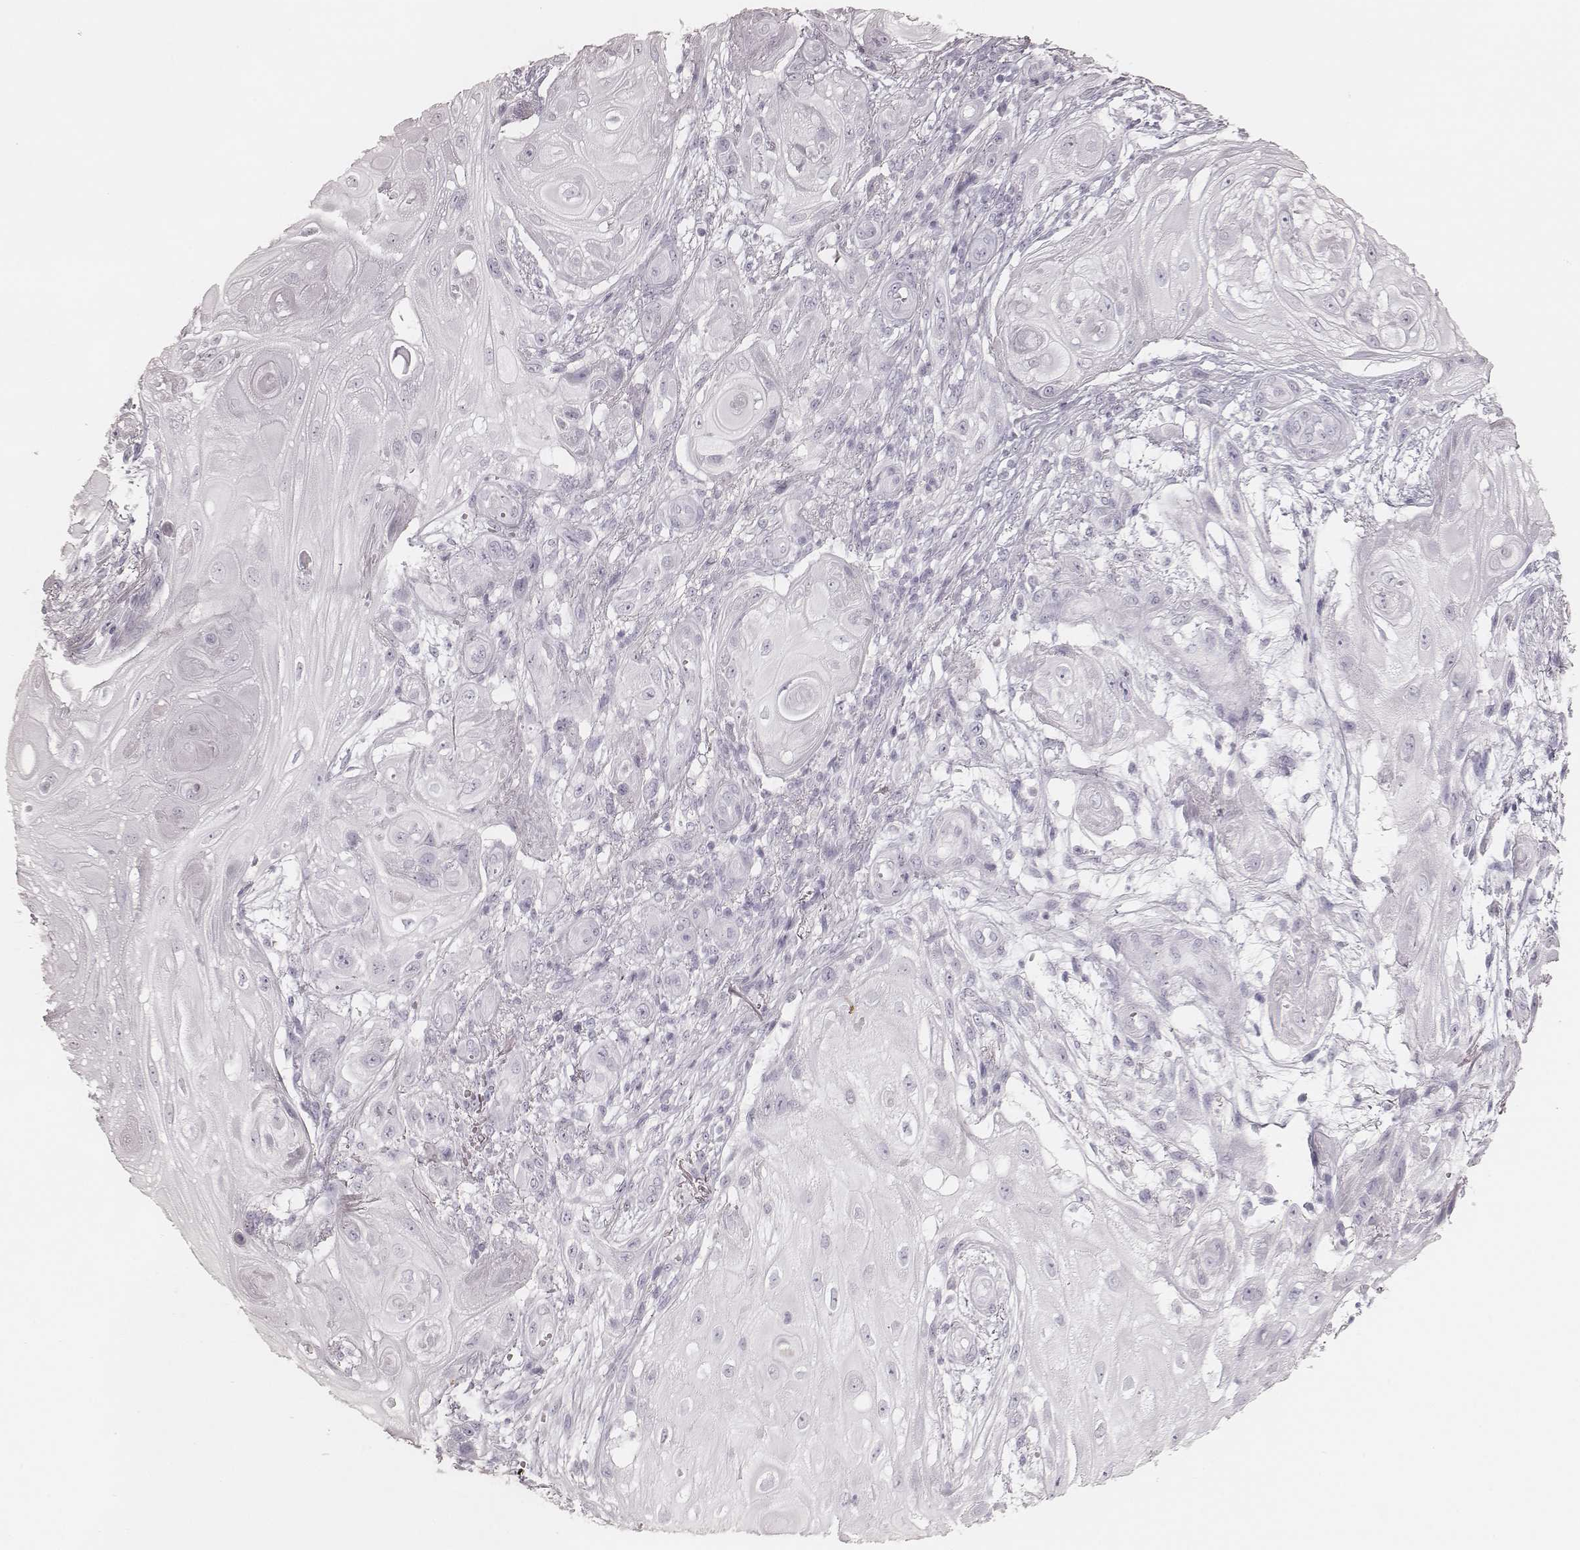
{"staining": {"intensity": "negative", "quantity": "none", "location": "none"}, "tissue": "skin cancer", "cell_type": "Tumor cells", "image_type": "cancer", "snomed": [{"axis": "morphology", "description": "Squamous cell carcinoma, NOS"}, {"axis": "topography", "description": "Skin"}], "caption": "Photomicrograph shows no significant protein positivity in tumor cells of squamous cell carcinoma (skin). (Stains: DAB (3,3'-diaminobenzidine) immunohistochemistry with hematoxylin counter stain, Microscopy: brightfield microscopy at high magnification).", "gene": "KRT82", "patient": {"sex": "male", "age": 62}}